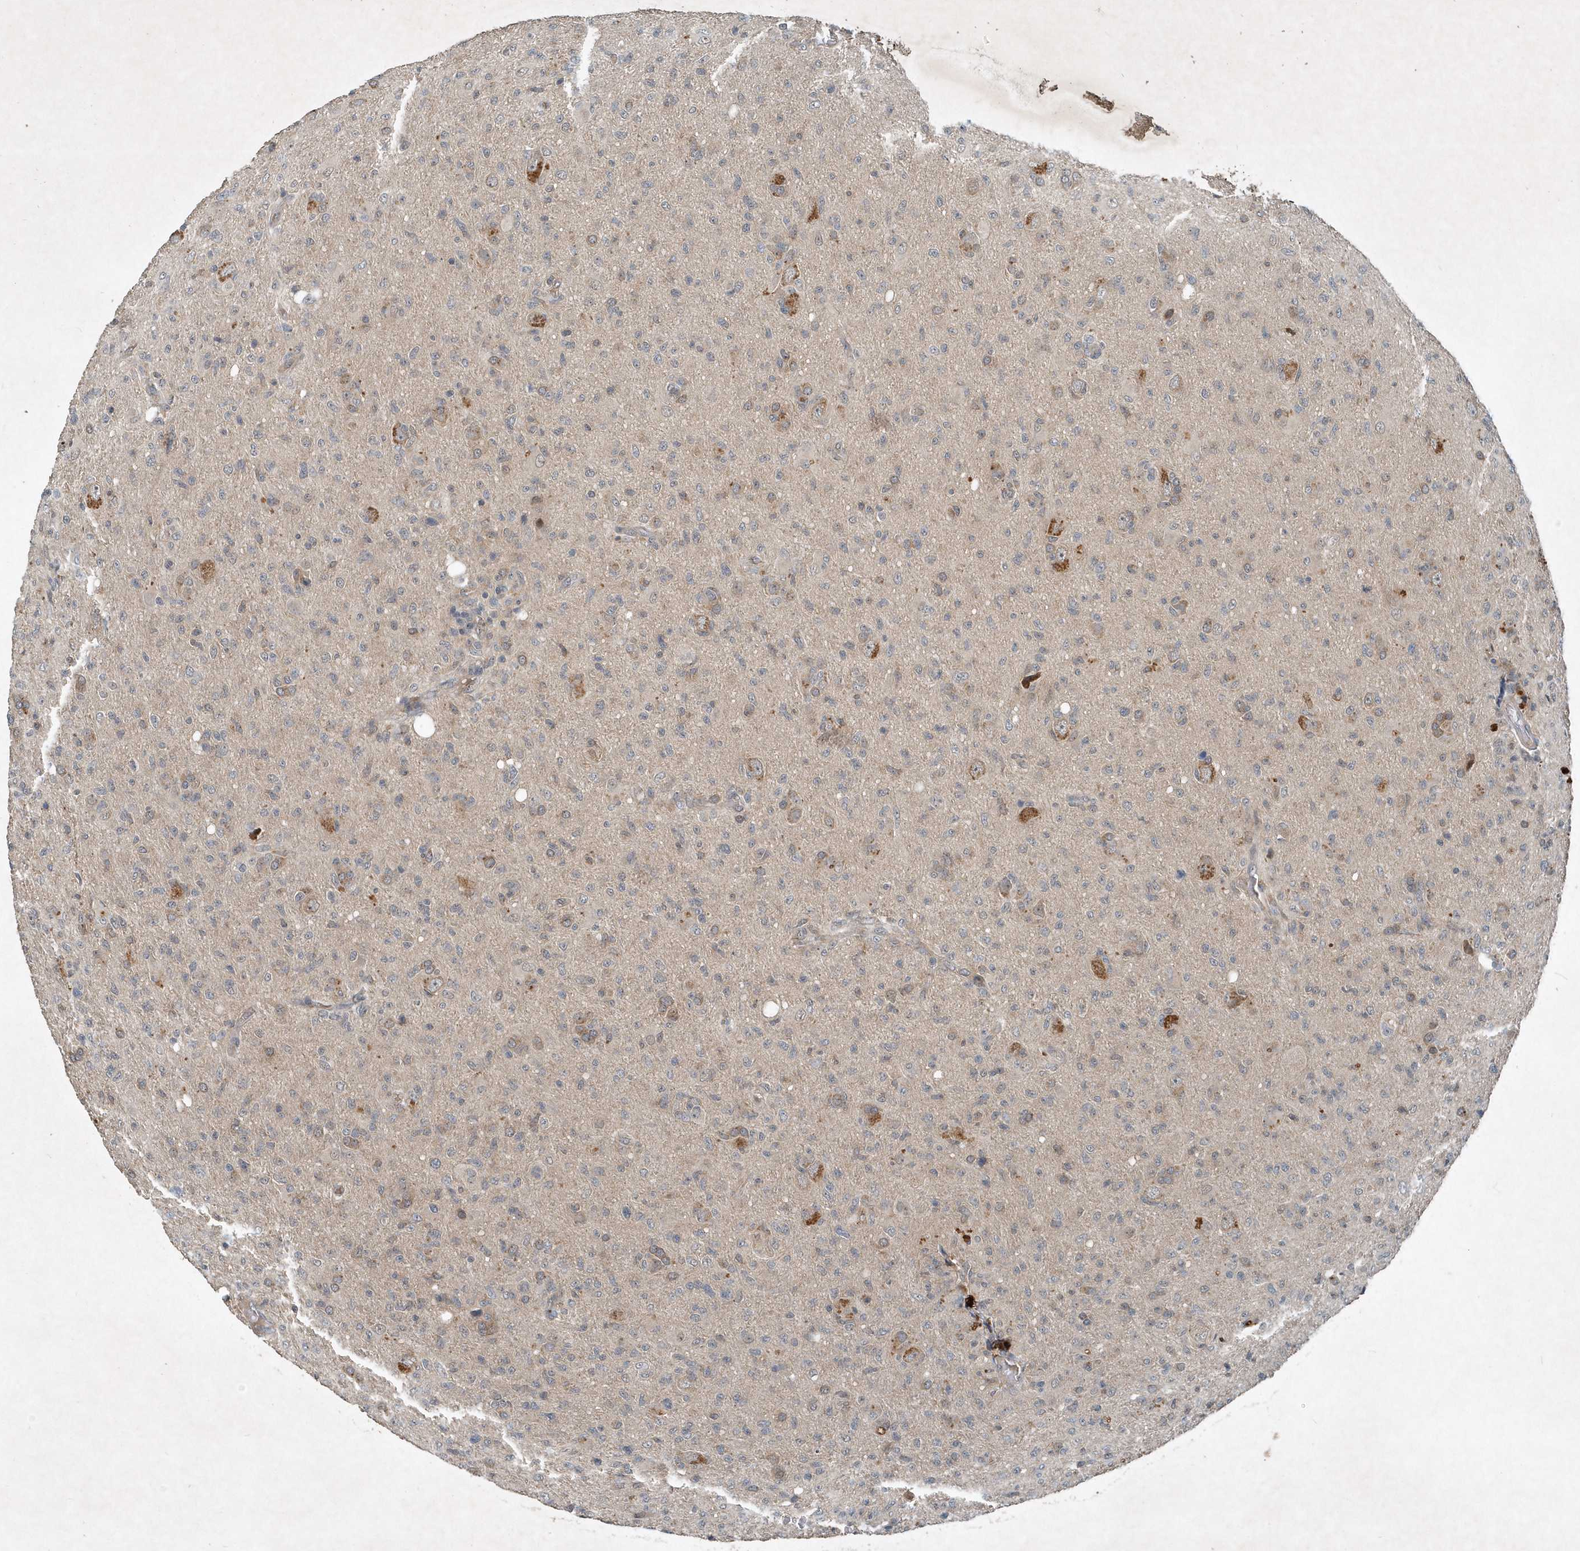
{"staining": {"intensity": "negative", "quantity": "none", "location": "none"}, "tissue": "glioma", "cell_type": "Tumor cells", "image_type": "cancer", "snomed": [{"axis": "morphology", "description": "Glioma, malignant, High grade"}, {"axis": "topography", "description": "Brain"}], "caption": "DAB (3,3'-diaminobenzidine) immunohistochemical staining of malignant glioma (high-grade) displays no significant expression in tumor cells.", "gene": "SCFD2", "patient": {"sex": "female", "age": 57}}